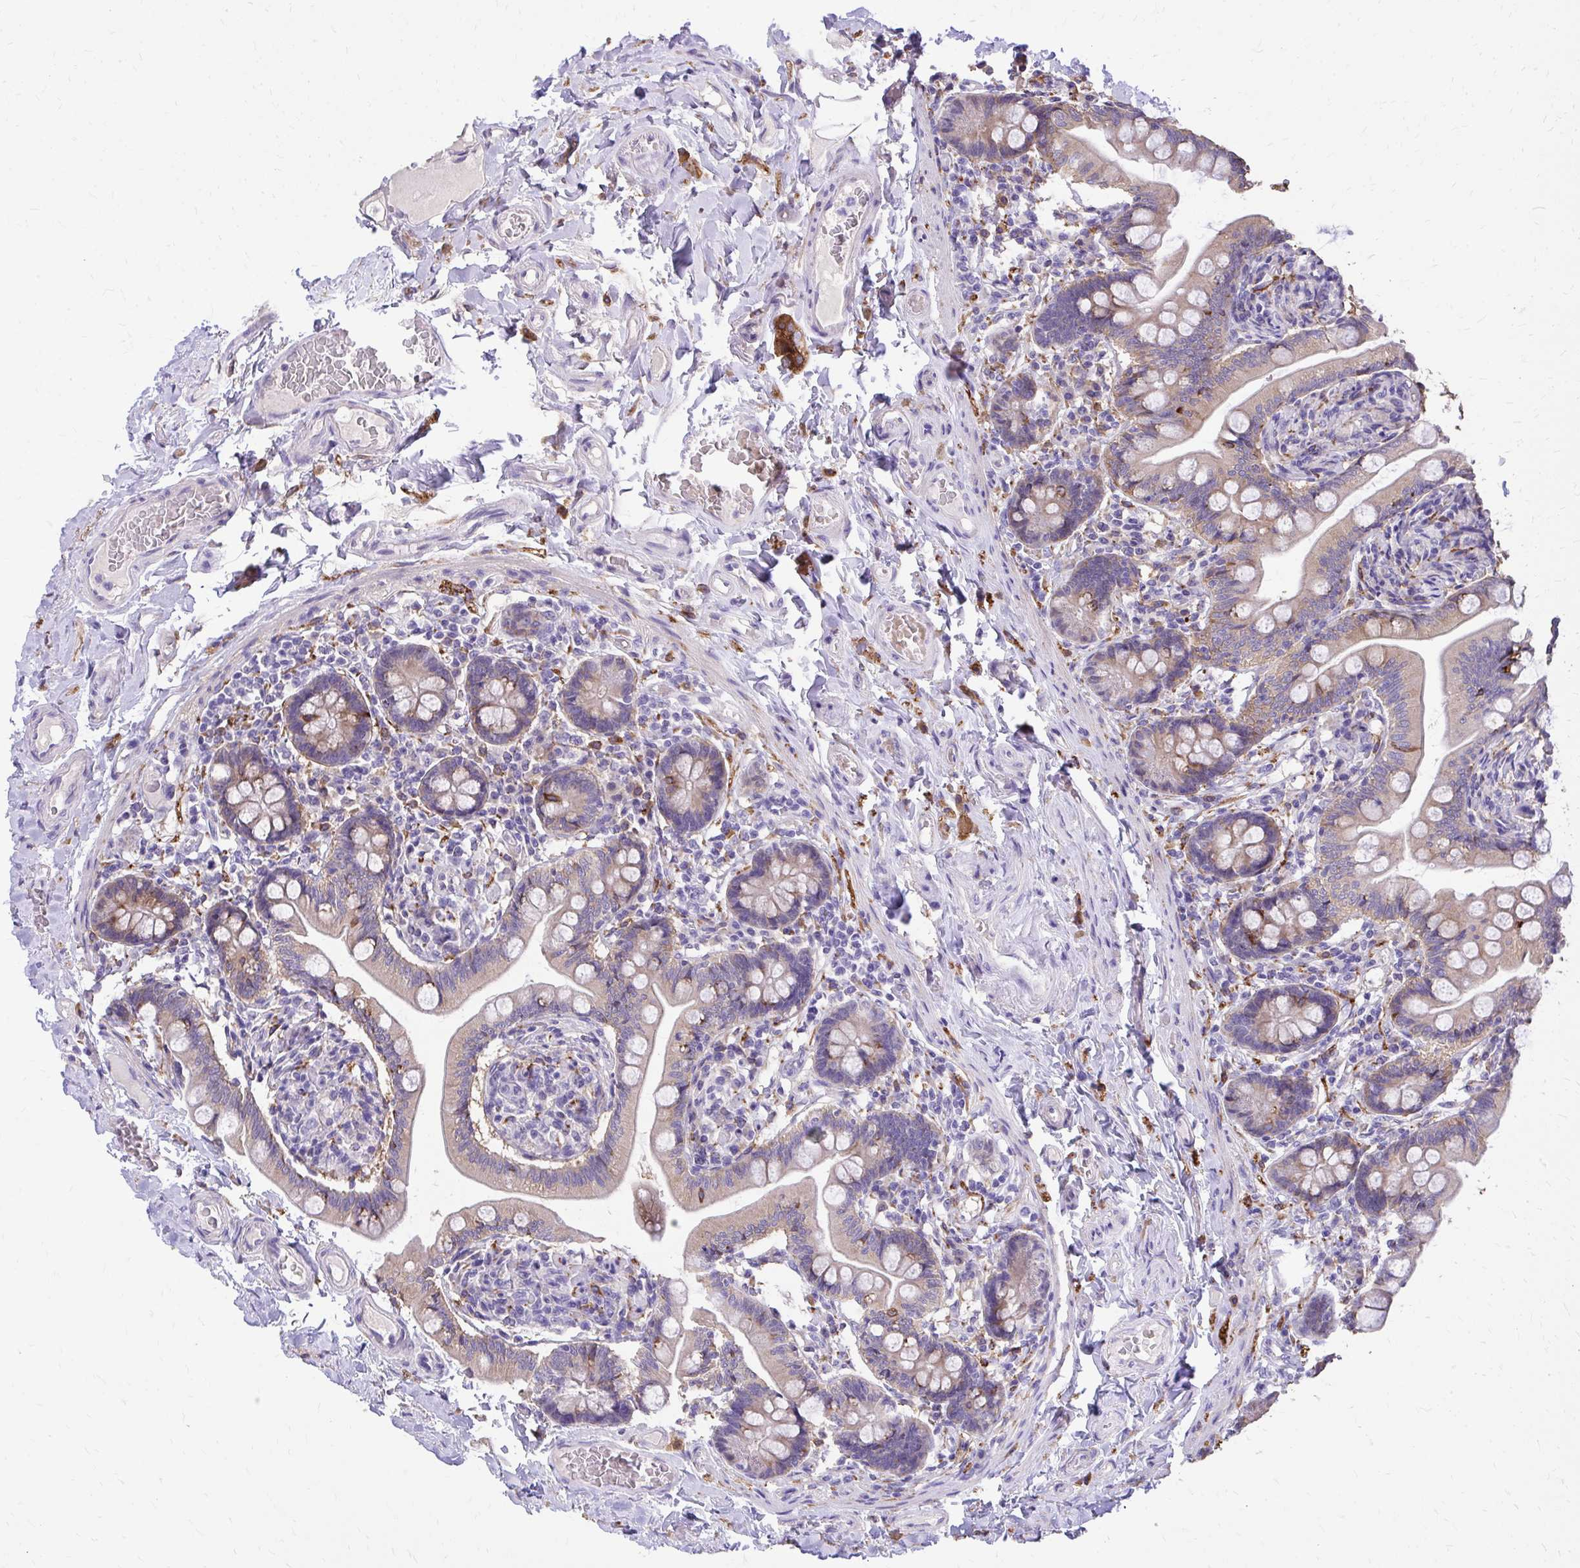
{"staining": {"intensity": "weak", "quantity": "25%-75%", "location": "cytoplasmic/membranous"}, "tissue": "small intestine", "cell_type": "Glandular cells", "image_type": "normal", "snomed": [{"axis": "morphology", "description": "Normal tissue, NOS"}, {"axis": "topography", "description": "Small intestine"}], "caption": "The immunohistochemical stain shows weak cytoplasmic/membranous positivity in glandular cells of benign small intestine.", "gene": "EPB41L1", "patient": {"sex": "female", "age": 64}}